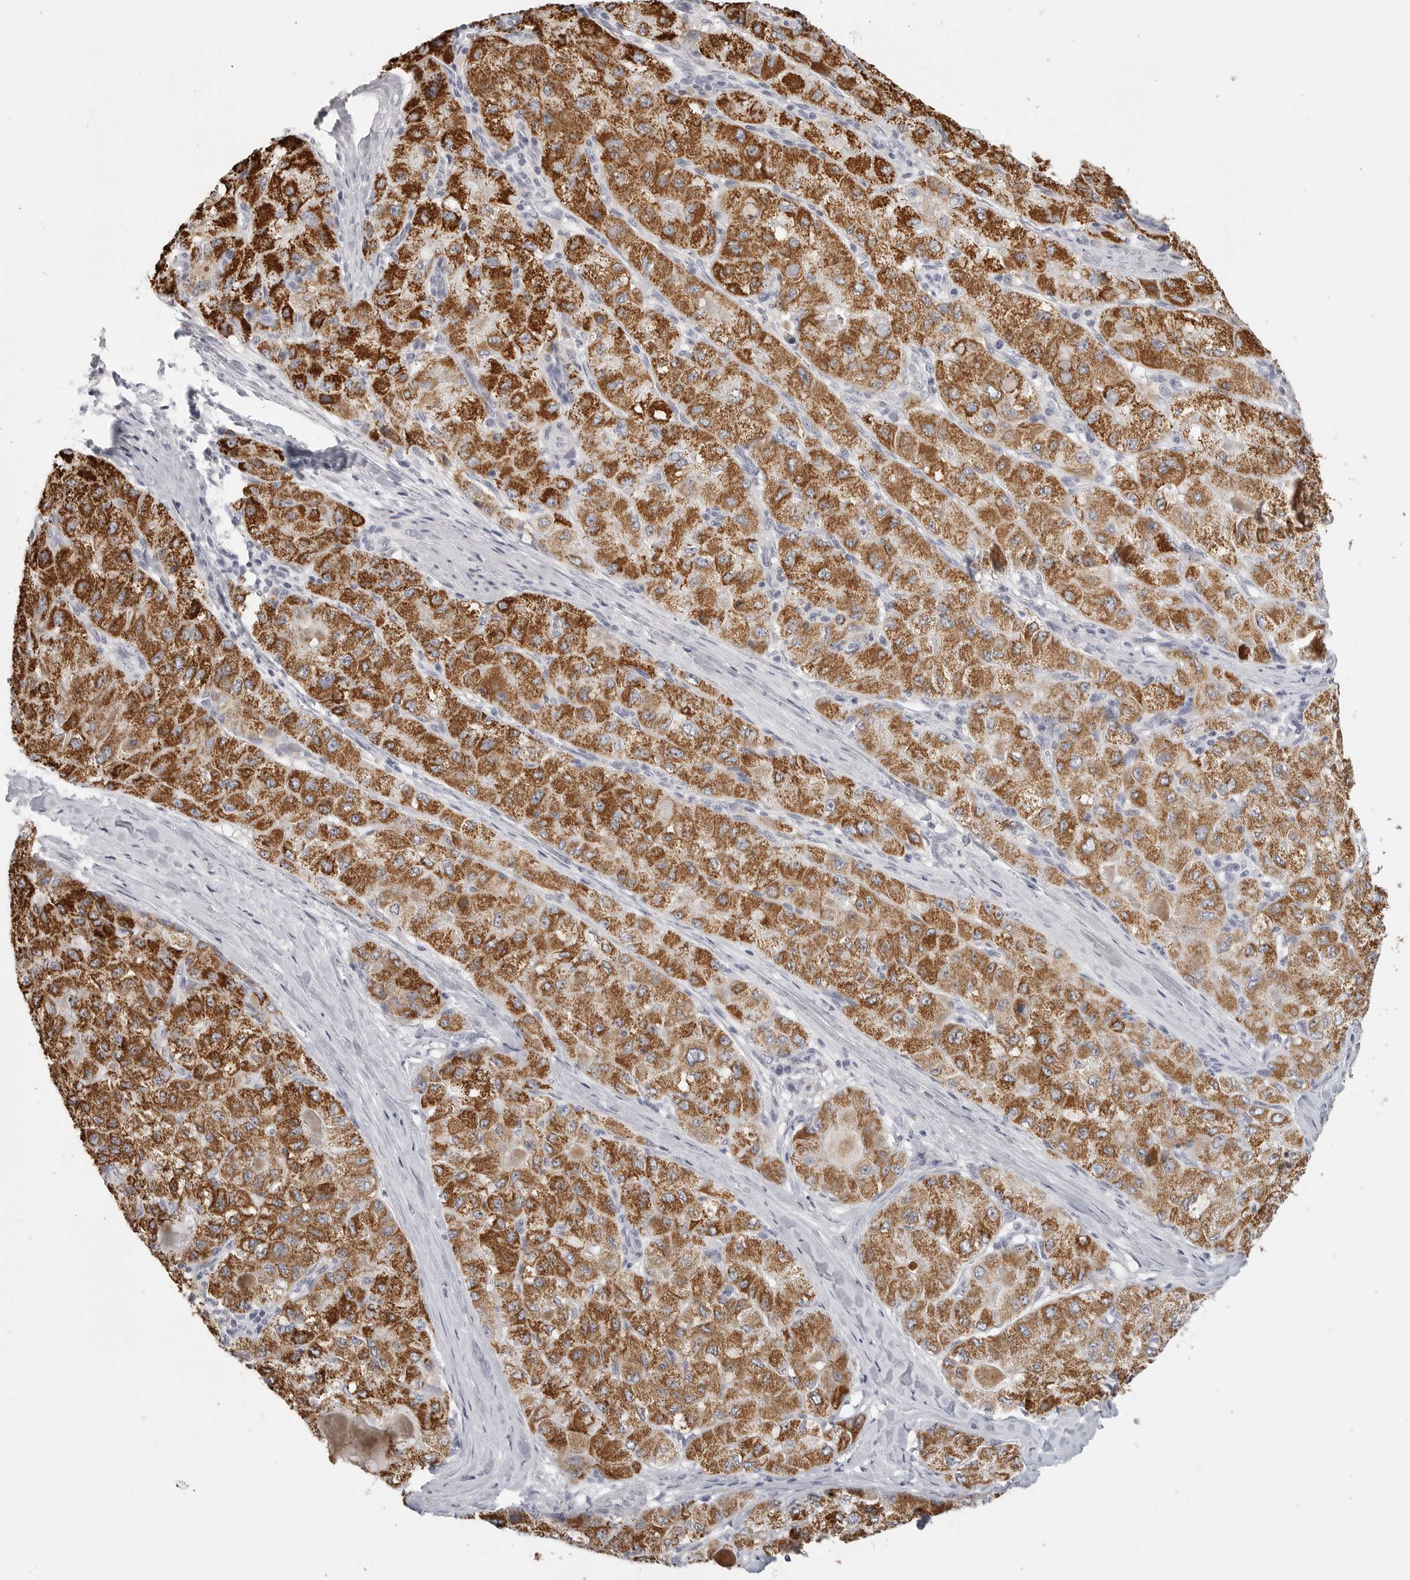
{"staining": {"intensity": "strong", "quantity": ">75%", "location": "cytoplasmic/membranous"}, "tissue": "liver cancer", "cell_type": "Tumor cells", "image_type": "cancer", "snomed": [{"axis": "morphology", "description": "Carcinoma, Hepatocellular, NOS"}, {"axis": "topography", "description": "Liver"}], "caption": "Immunohistochemical staining of human liver hepatocellular carcinoma shows strong cytoplasmic/membranous protein expression in approximately >75% of tumor cells.", "gene": "HMGCS2", "patient": {"sex": "male", "age": 80}}